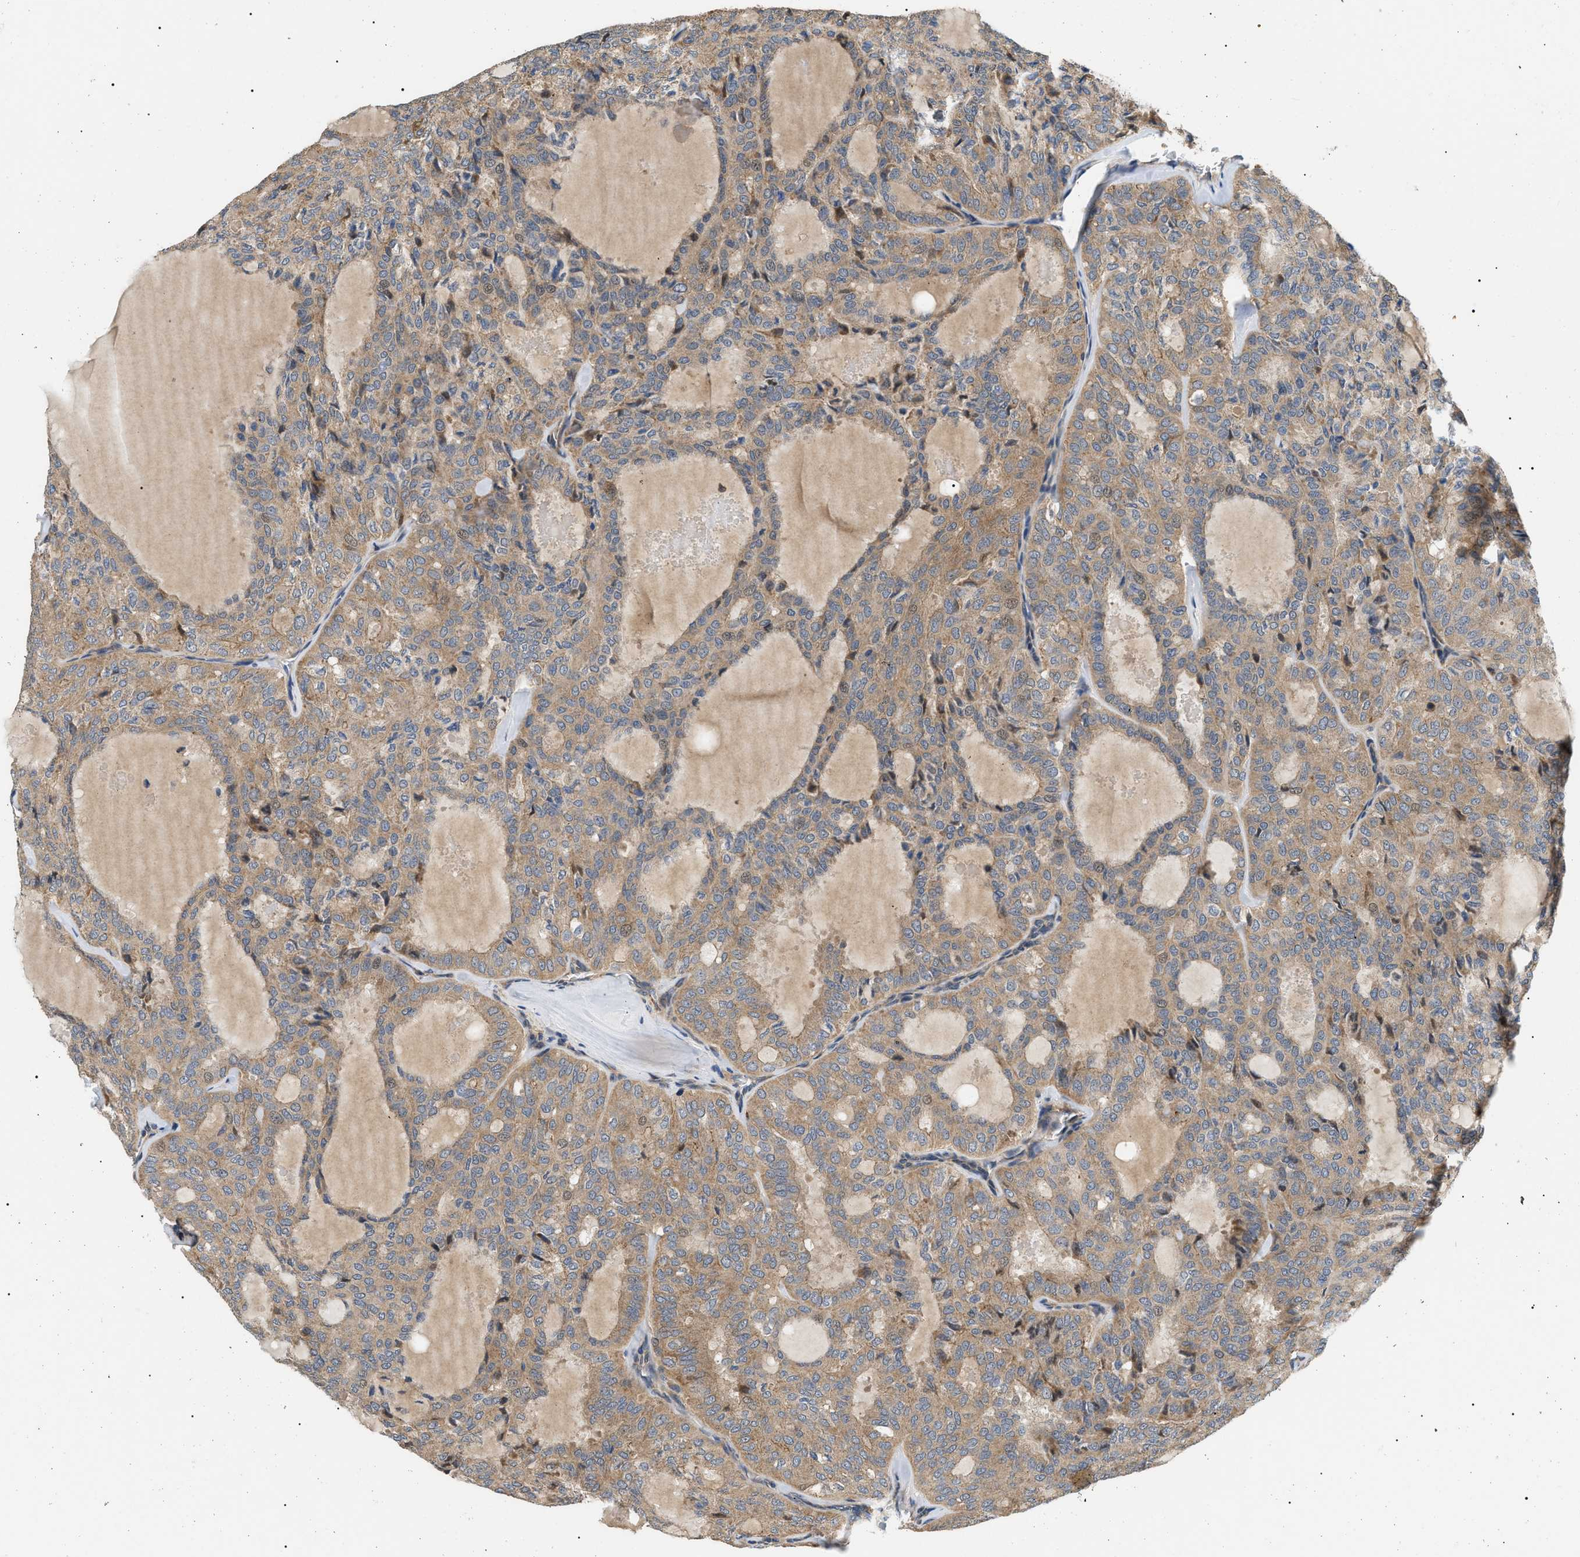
{"staining": {"intensity": "weak", "quantity": ">75%", "location": "cytoplasmic/membranous"}, "tissue": "thyroid cancer", "cell_type": "Tumor cells", "image_type": "cancer", "snomed": [{"axis": "morphology", "description": "Follicular adenoma carcinoma, NOS"}, {"axis": "topography", "description": "Thyroid gland"}], "caption": "Weak cytoplasmic/membranous protein expression is appreciated in about >75% of tumor cells in follicular adenoma carcinoma (thyroid).", "gene": "PPM1B", "patient": {"sex": "male", "age": 75}}